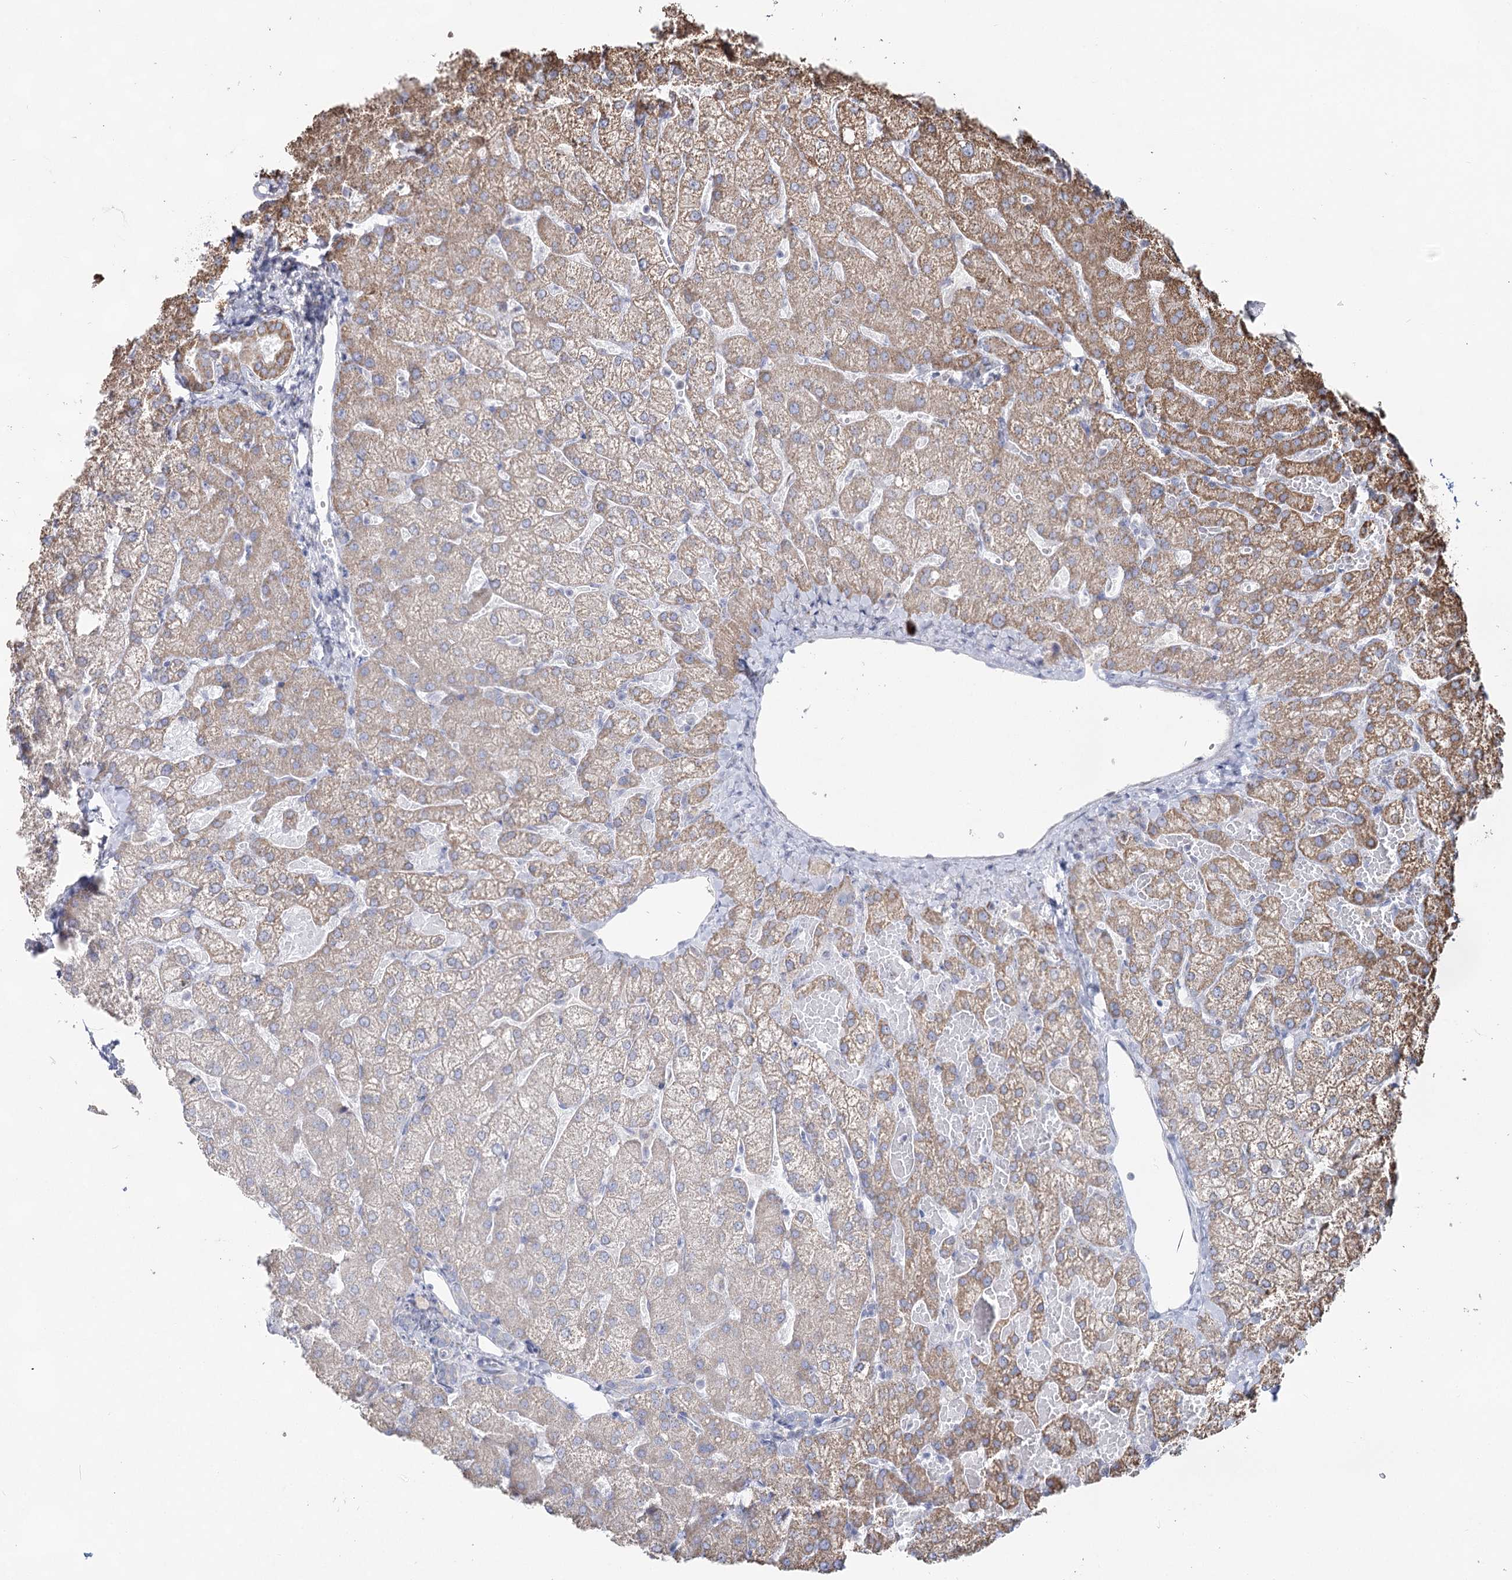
{"staining": {"intensity": "moderate", "quantity": "<25%", "location": "cytoplasmic/membranous"}, "tissue": "liver", "cell_type": "Cholangiocytes", "image_type": "normal", "snomed": [{"axis": "morphology", "description": "Normal tissue, NOS"}, {"axis": "topography", "description": "Liver"}], "caption": "Immunohistochemical staining of benign human liver shows <25% levels of moderate cytoplasmic/membranous protein expression in approximately <25% of cholangiocytes. (Brightfield microscopy of DAB IHC at high magnification).", "gene": "CCDC73", "patient": {"sex": "female", "age": 54}}